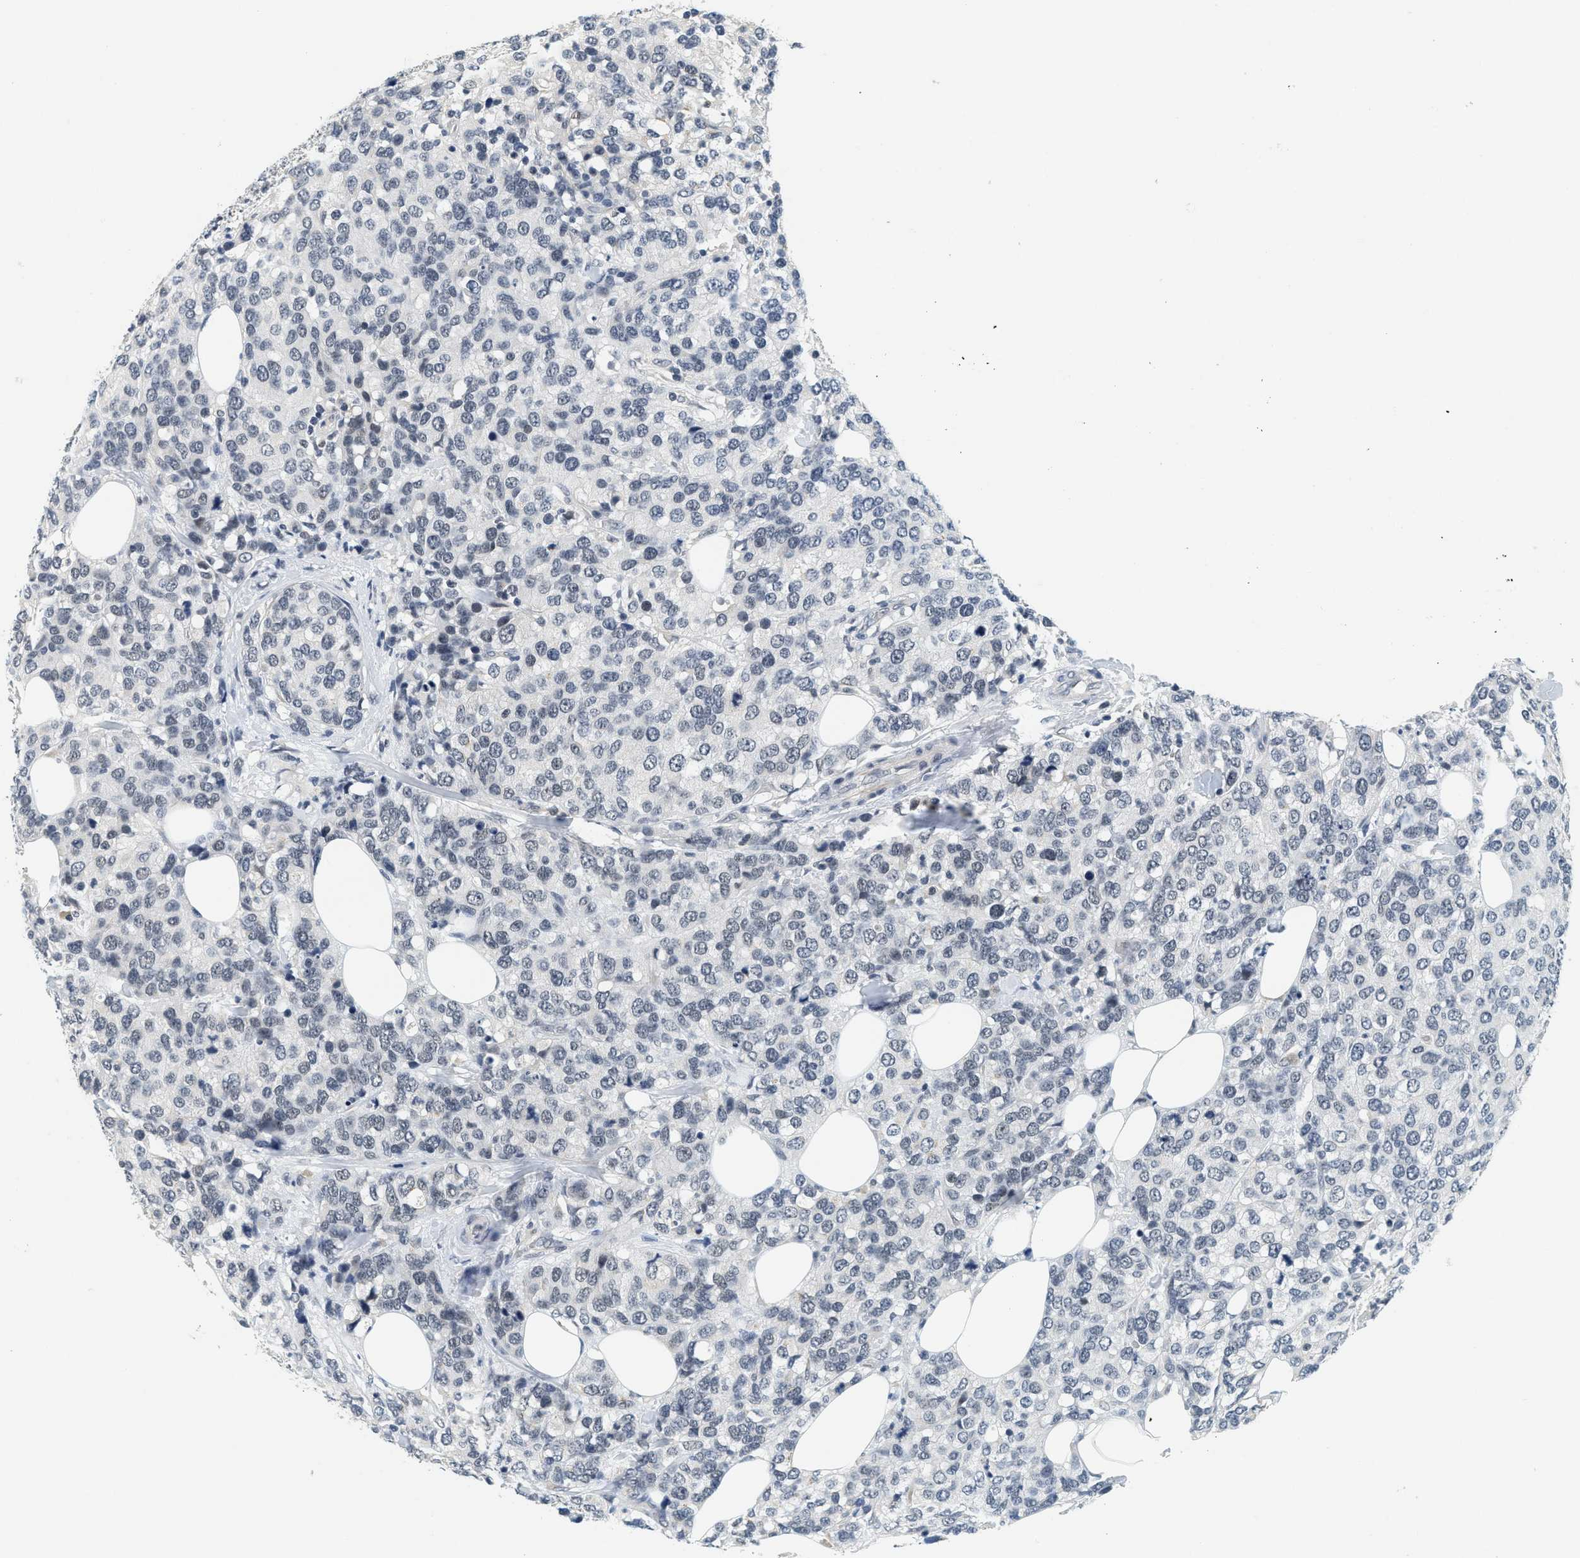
{"staining": {"intensity": "negative", "quantity": "none", "location": "none"}, "tissue": "breast cancer", "cell_type": "Tumor cells", "image_type": "cancer", "snomed": [{"axis": "morphology", "description": "Lobular carcinoma"}, {"axis": "topography", "description": "Breast"}], "caption": "An immunohistochemistry (IHC) photomicrograph of breast cancer is shown. There is no staining in tumor cells of breast cancer. (DAB IHC visualized using brightfield microscopy, high magnification).", "gene": "MZF1", "patient": {"sex": "female", "age": 59}}